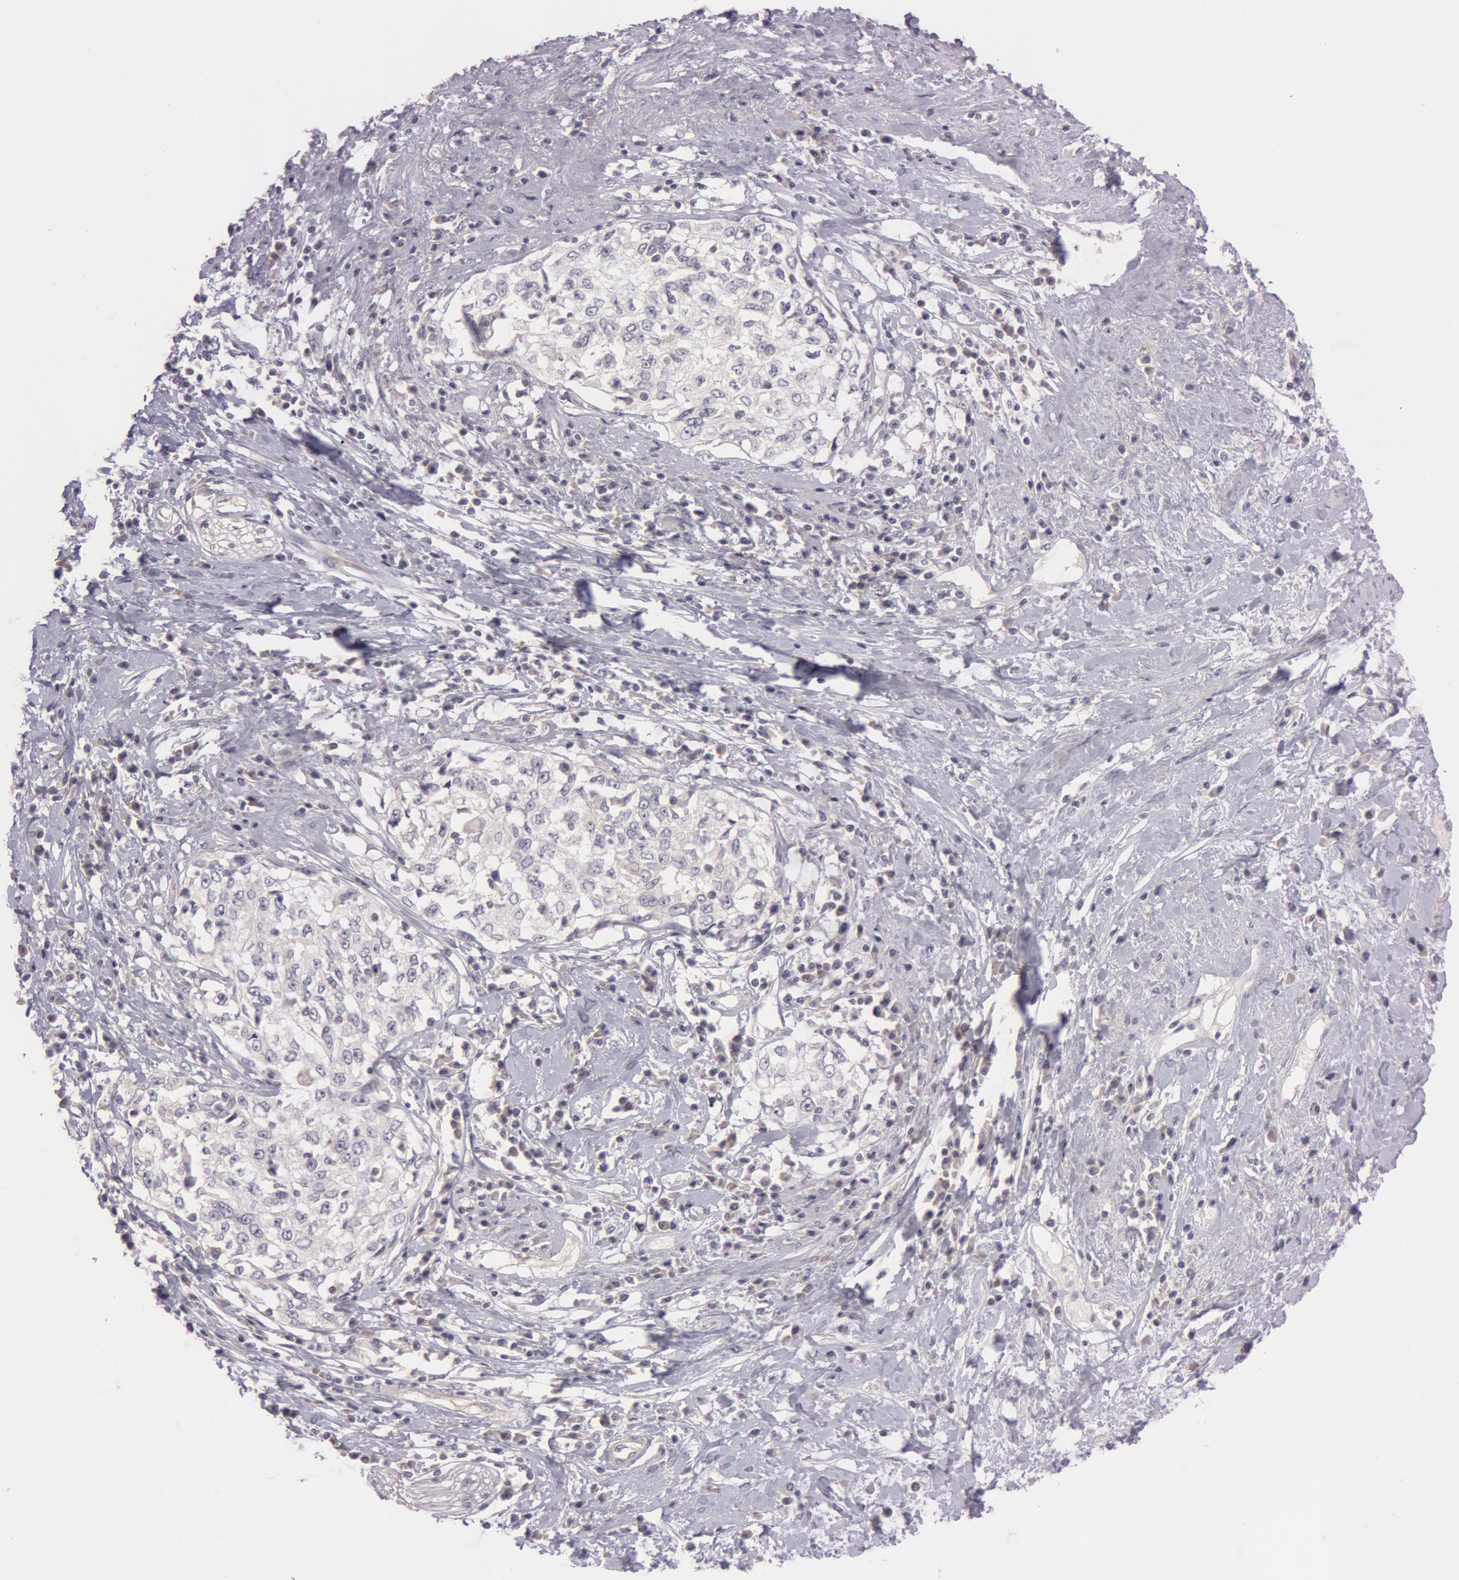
{"staining": {"intensity": "negative", "quantity": "none", "location": "none"}, "tissue": "cervical cancer", "cell_type": "Tumor cells", "image_type": "cancer", "snomed": [{"axis": "morphology", "description": "Squamous cell carcinoma, NOS"}, {"axis": "topography", "description": "Cervix"}], "caption": "Cervical squamous cell carcinoma stained for a protein using immunohistochemistry (IHC) displays no expression tumor cells.", "gene": "RALGAPA1", "patient": {"sex": "female", "age": 57}}